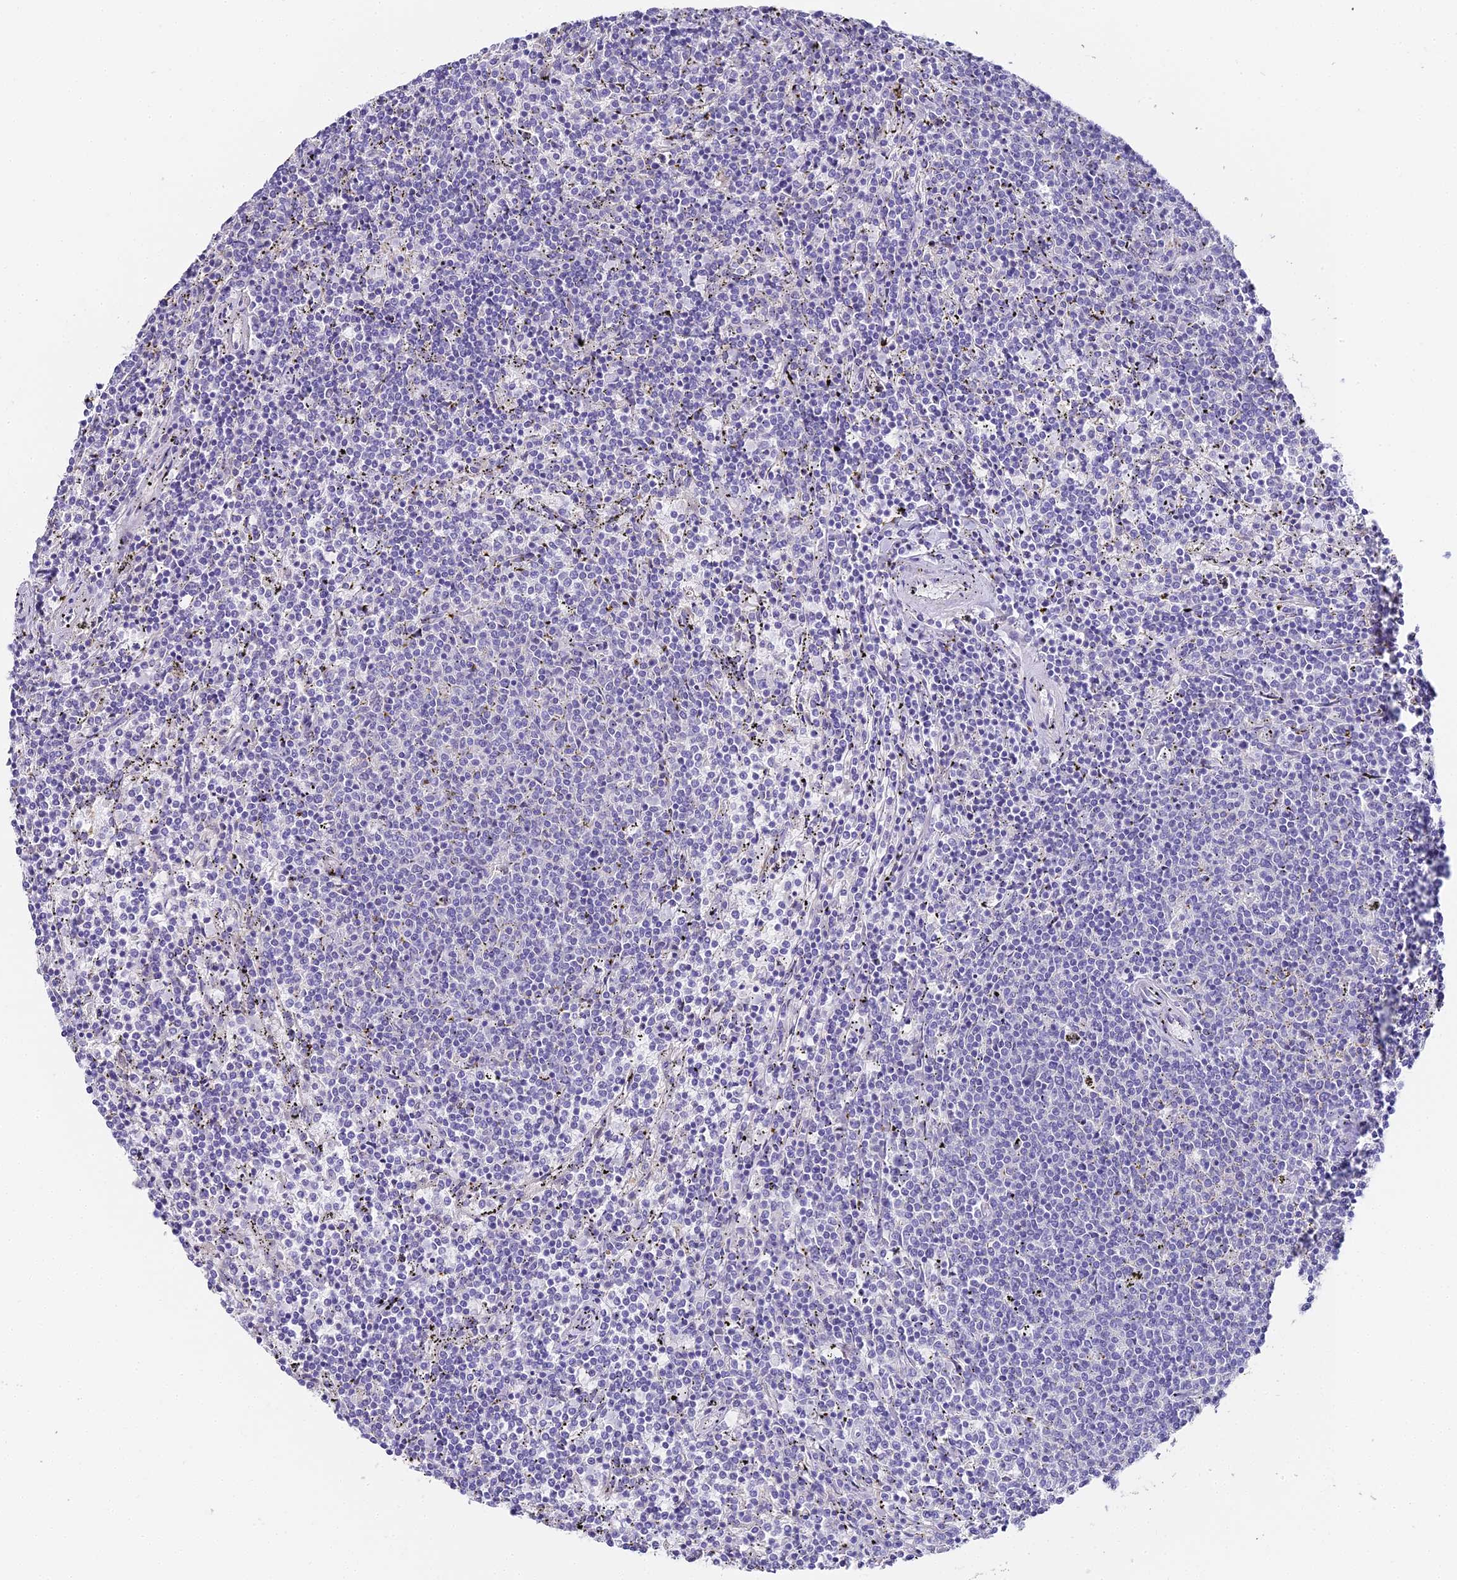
{"staining": {"intensity": "negative", "quantity": "none", "location": "none"}, "tissue": "lymphoma", "cell_type": "Tumor cells", "image_type": "cancer", "snomed": [{"axis": "morphology", "description": "Malignant lymphoma, non-Hodgkin's type, Low grade"}, {"axis": "topography", "description": "Spleen"}], "caption": "The histopathology image shows no staining of tumor cells in lymphoma. (Stains: DAB IHC with hematoxylin counter stain, Microscopy: brightfield microscopy at high magnification).", "gene": "ABHD14A-ACY1", "patient": {"sex": "female", "age": 50}}